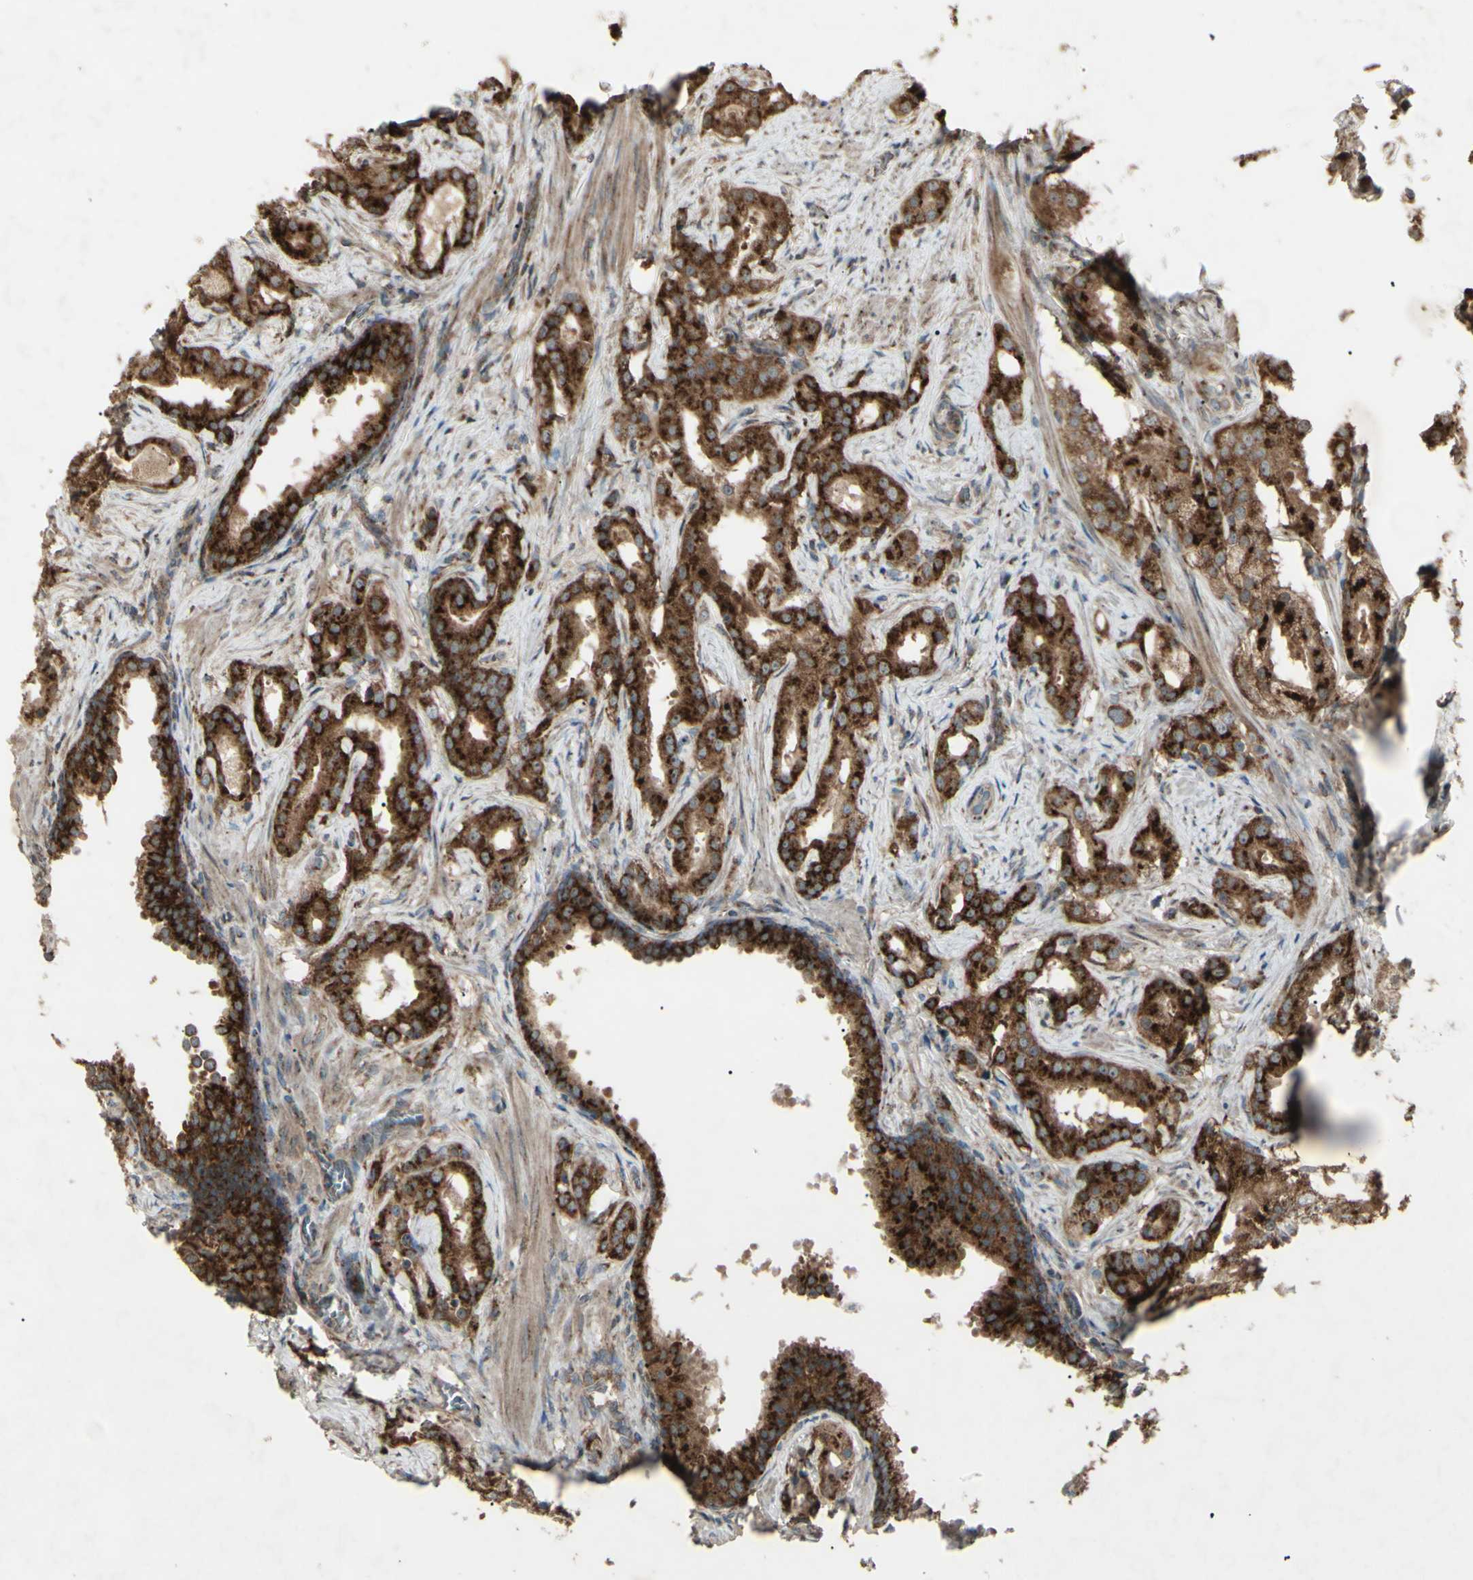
{"staining": {"intensity": "strong", "quantity": ">75%", "location": "cytoplasmic/membranous"}, "tissue": "prostate cancer", "cell_type": "Tumor cells", "image_type": "cancer", "snomed": [{"axis": "morphology", "description": "Adenocarcinoma, Low grade"}, {"axis": "topography", "description": "Prostate"}], "caption": "Strong cytoplasmic/membranous expression for a protein is appreciated in about >75% of tumor cells of prostate cancer (adenocarcinoma (low-grade)) using immunohistochemistry (IHC).", "gene": "AP1G1", "patient": {"sex": "male", "age": 59}}